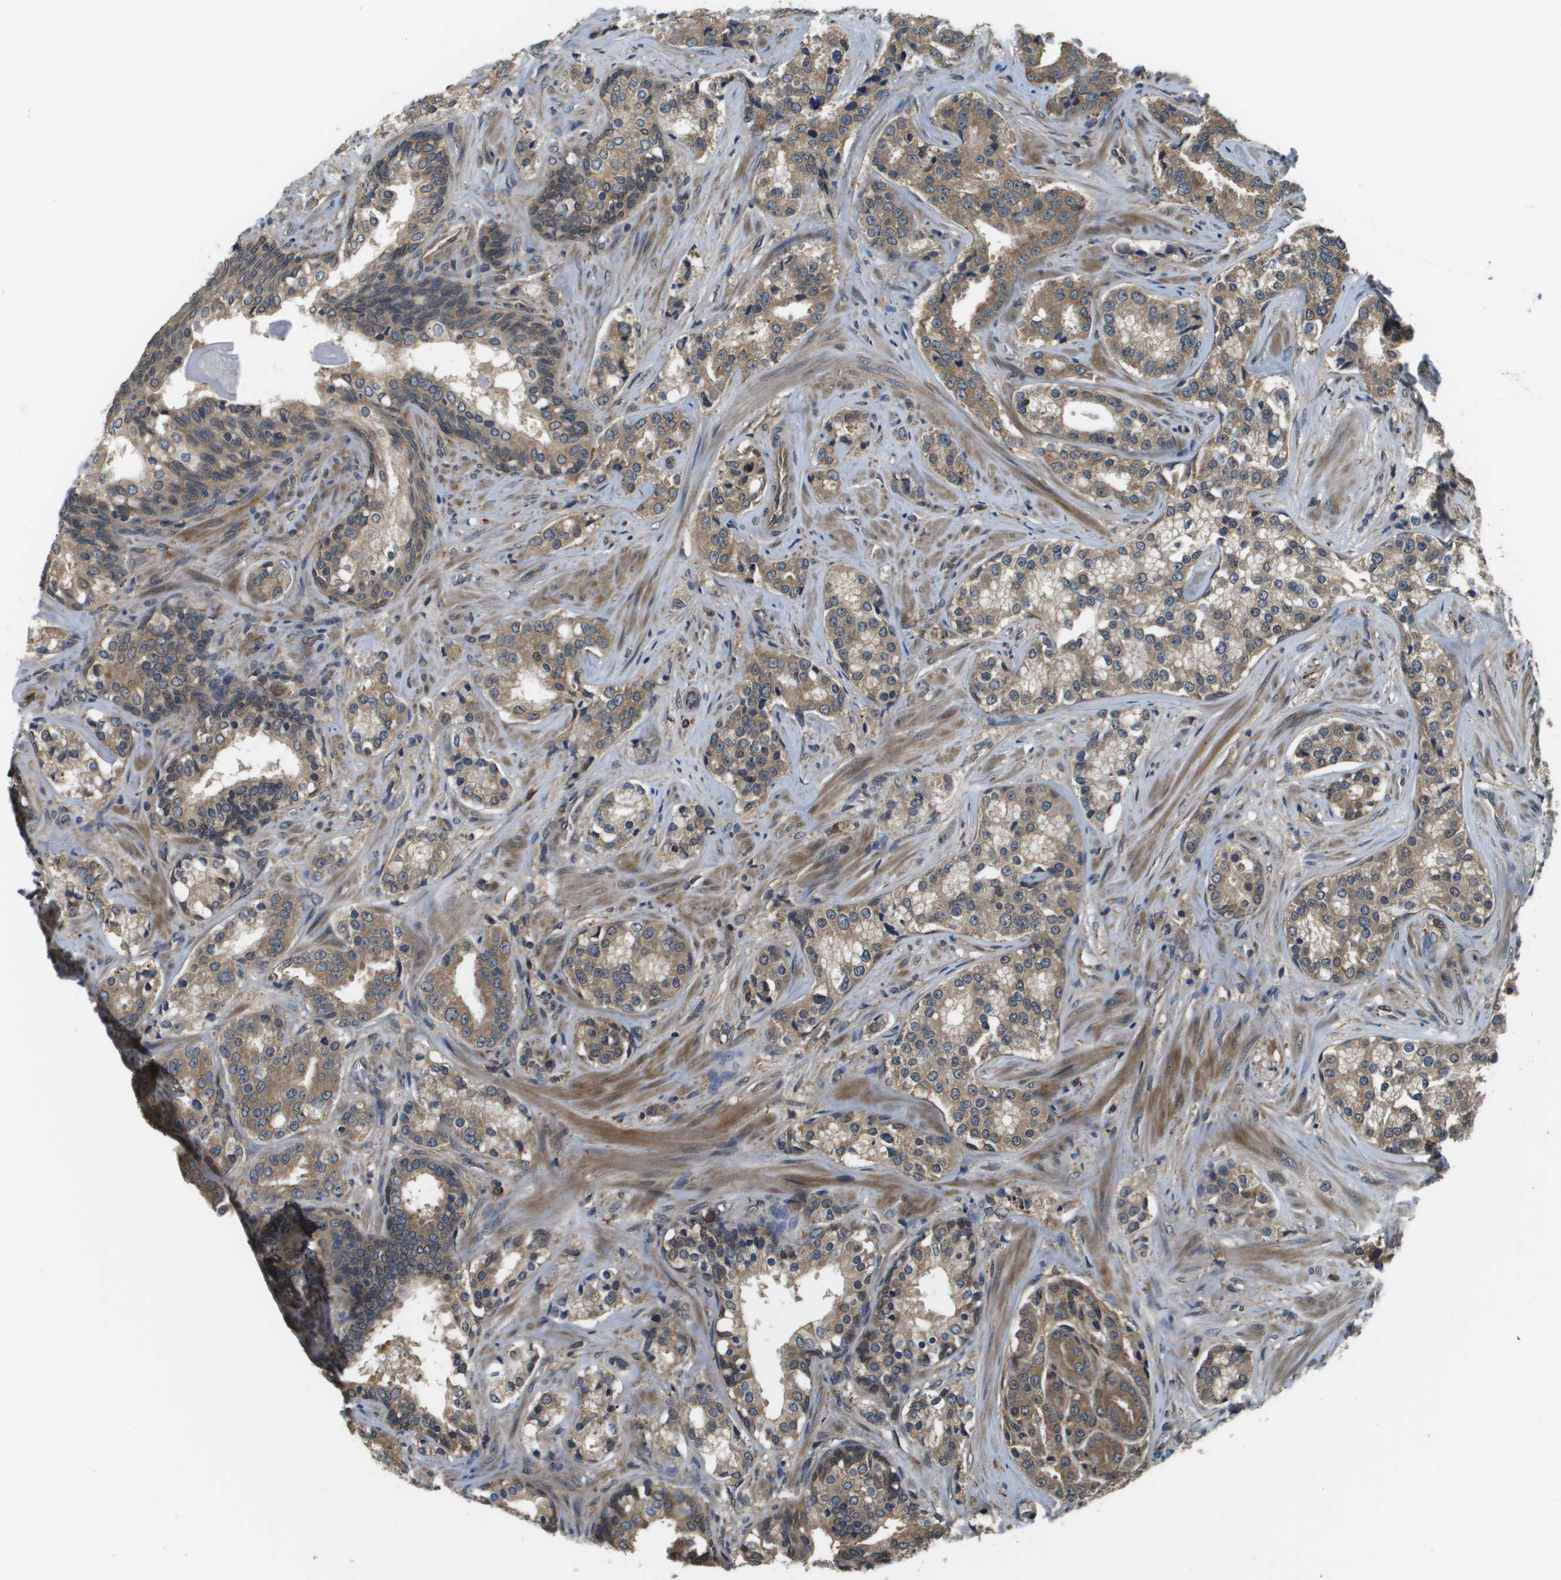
{"staining": {"intensity": "moderate", "quantity": ">75%", "location": "cytoplasmic/membranous"}, "tissue": "prostate cancer", "cell_type": "Tumor cells", "image_type": "cancer", "snomed": [{"axis": "morphology", "description": "Adenocarcinoma, High grade"}, {"axis": "topography", "description": "Prostate"}], "caption": "Protein staining by immunohistochemistry demonstrates moderate cytoplasmic/membranous expression in approximately >75% of tumor cells in prostate cancer.", "gene": "SEC62", "patient": {"sex": "male", "age": 60}}